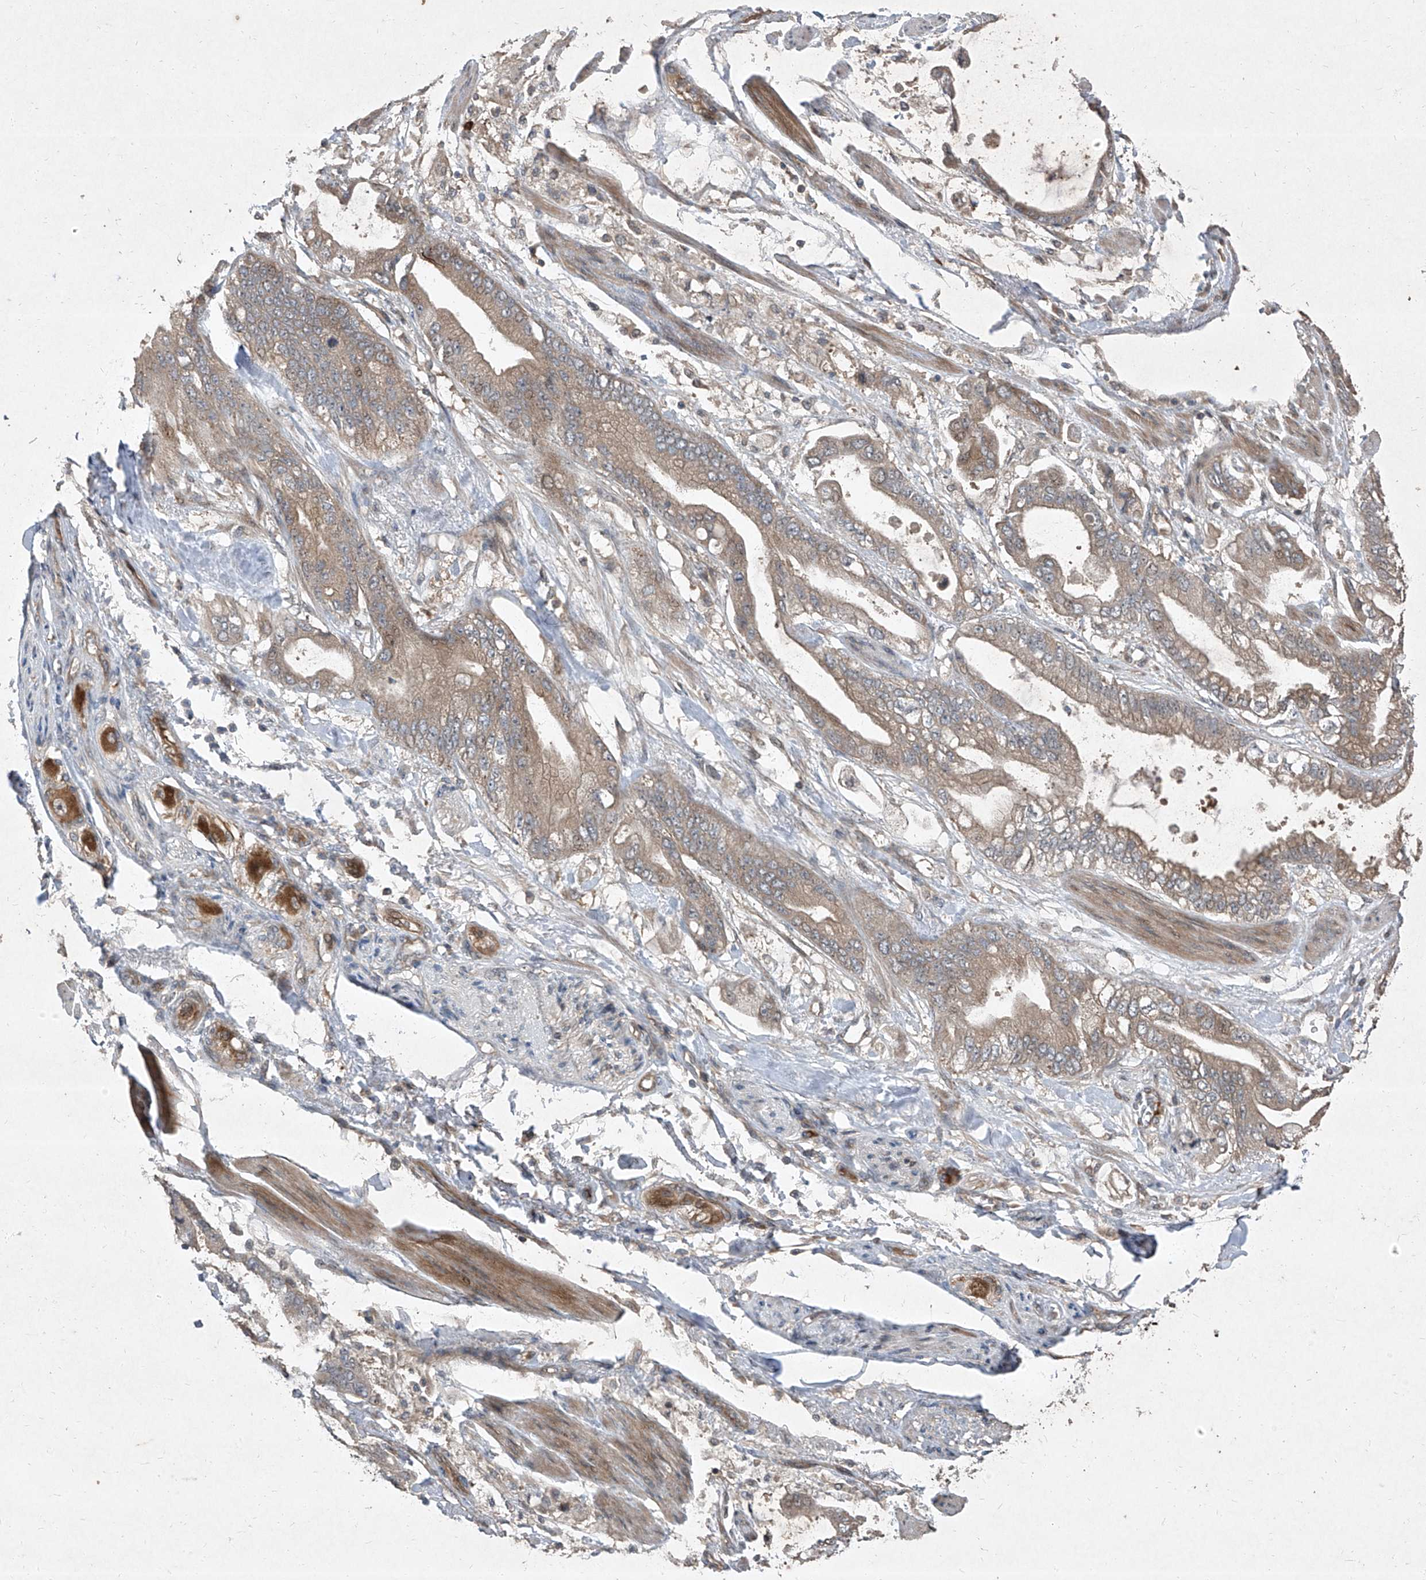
{"staining": {"intensity": "weak", "quantity": "25%-75%", "location": "cytoplasmic/membranous"}, "tissue": "stomach cancer", "cell_type": "Tumor cells", "image_type": "cancer", "snomed": [{"axis": "morphology", "description": "Normal tissue, NOS"}, {"axis": "morphology", "description": "Adenocarcinoma, NOS"}, {"axis": "topography", "description": "Stomach"}], "caption": "An image showing weak cytoplasmic/membranous expression in approximately 25%-75% of tumor cells in stomach cancer, as visualized by brown immunohistochemical staining.", "gene": "CCN1", "patient": {"sex": "male", "age": 62}}